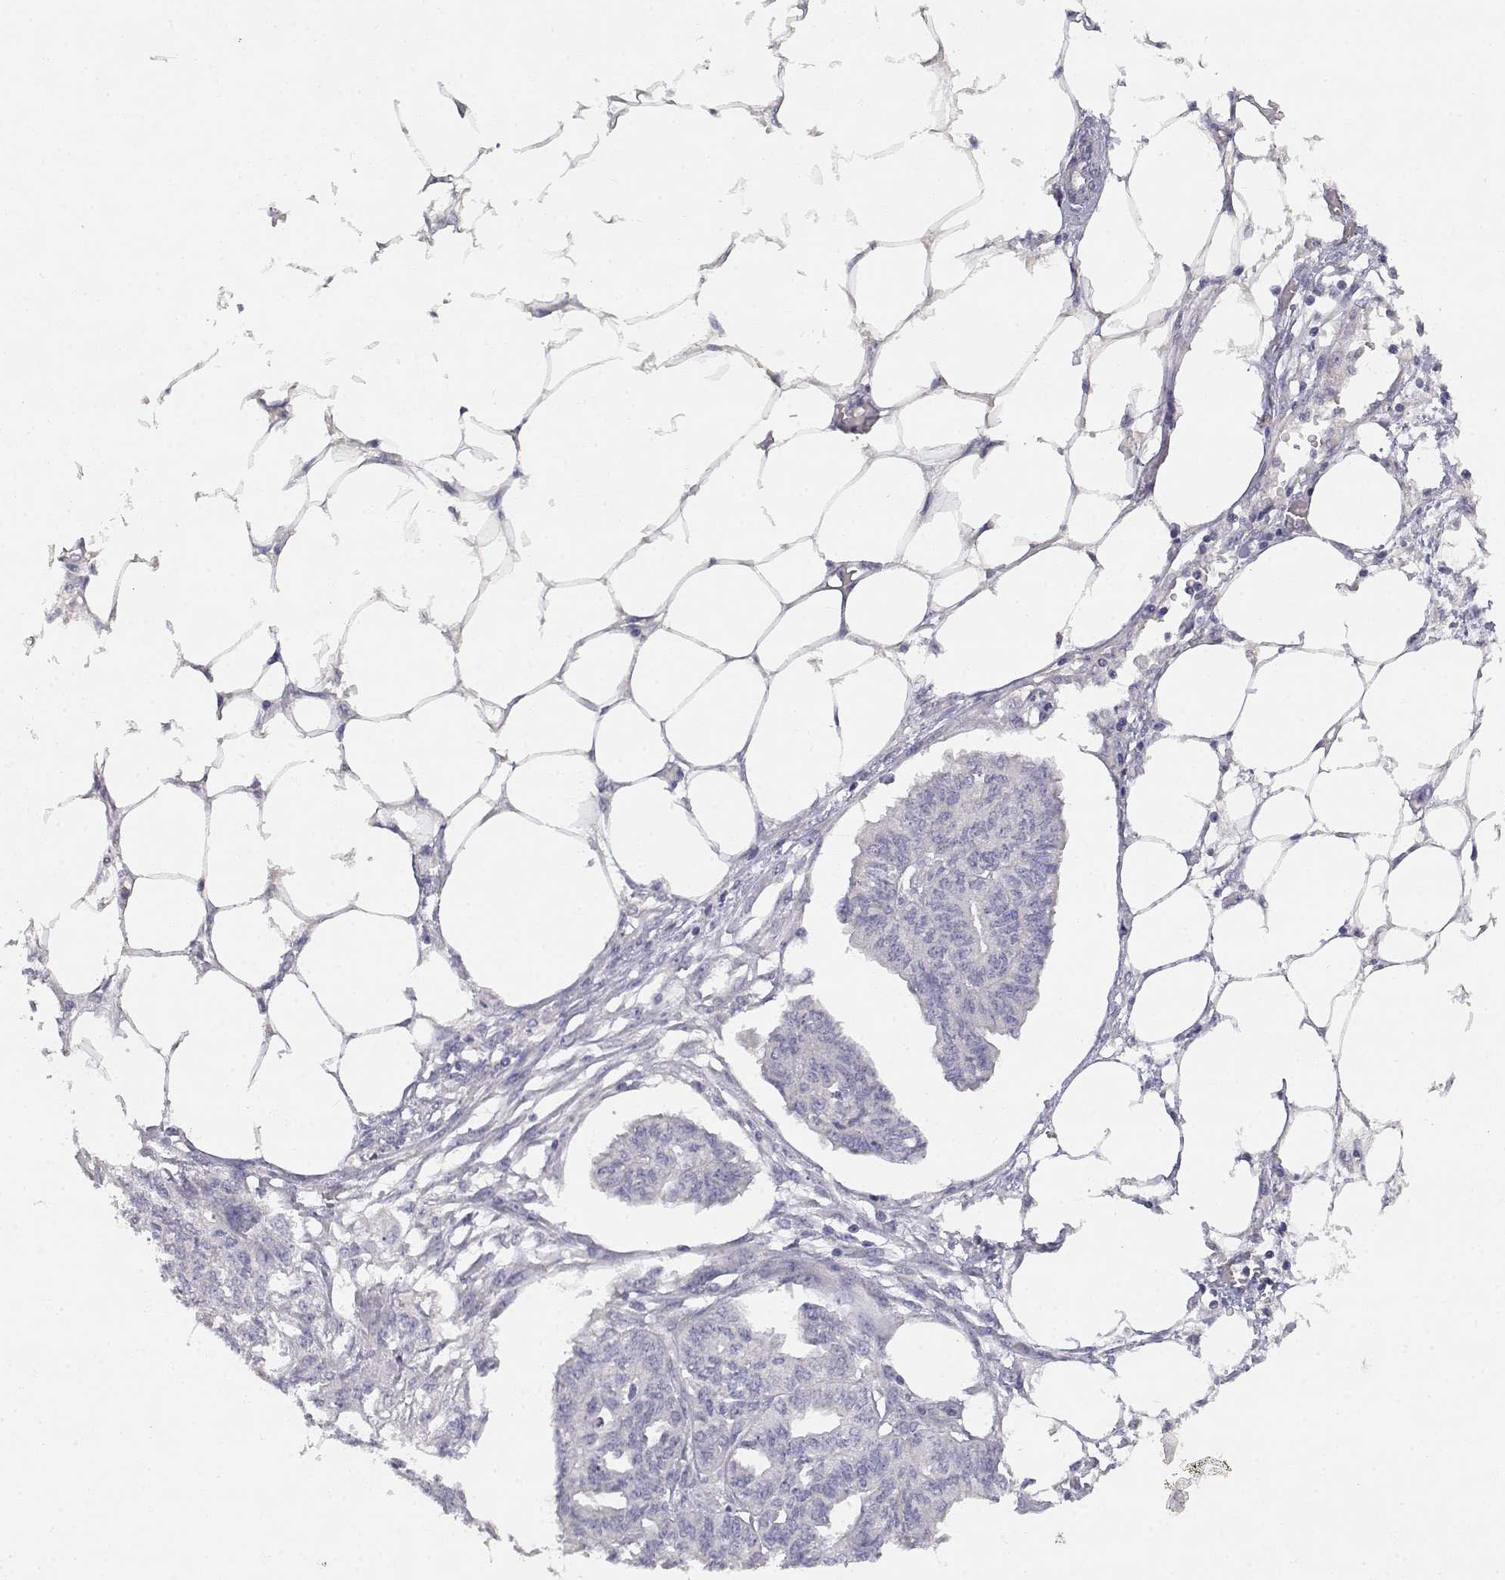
{"staining": {"intensity": "negative", "quantity": "none", "location": "none"}, "tissue": "endometrial cancer", "cell_type": "Tumor cells", "image_type": "cancer", "snomed": [{"axis": "morphology", "description": "Adenocarcinoma, NOS"}, {"axis": "morphology", "description": "Adenocarcinoma, metastatic, NOS"}, {"axis": "topography", "description": "Adipose tissue"}, {"axis": "topography", "description": "Endometrium"}], "caption": "Protein analysis of endometrial cancer (metastatic adenocarcinoma) demonstrates no significant positivity in tumor cells.", "gene": "ADA", "patient": {"sex": "female", "age": 67}}